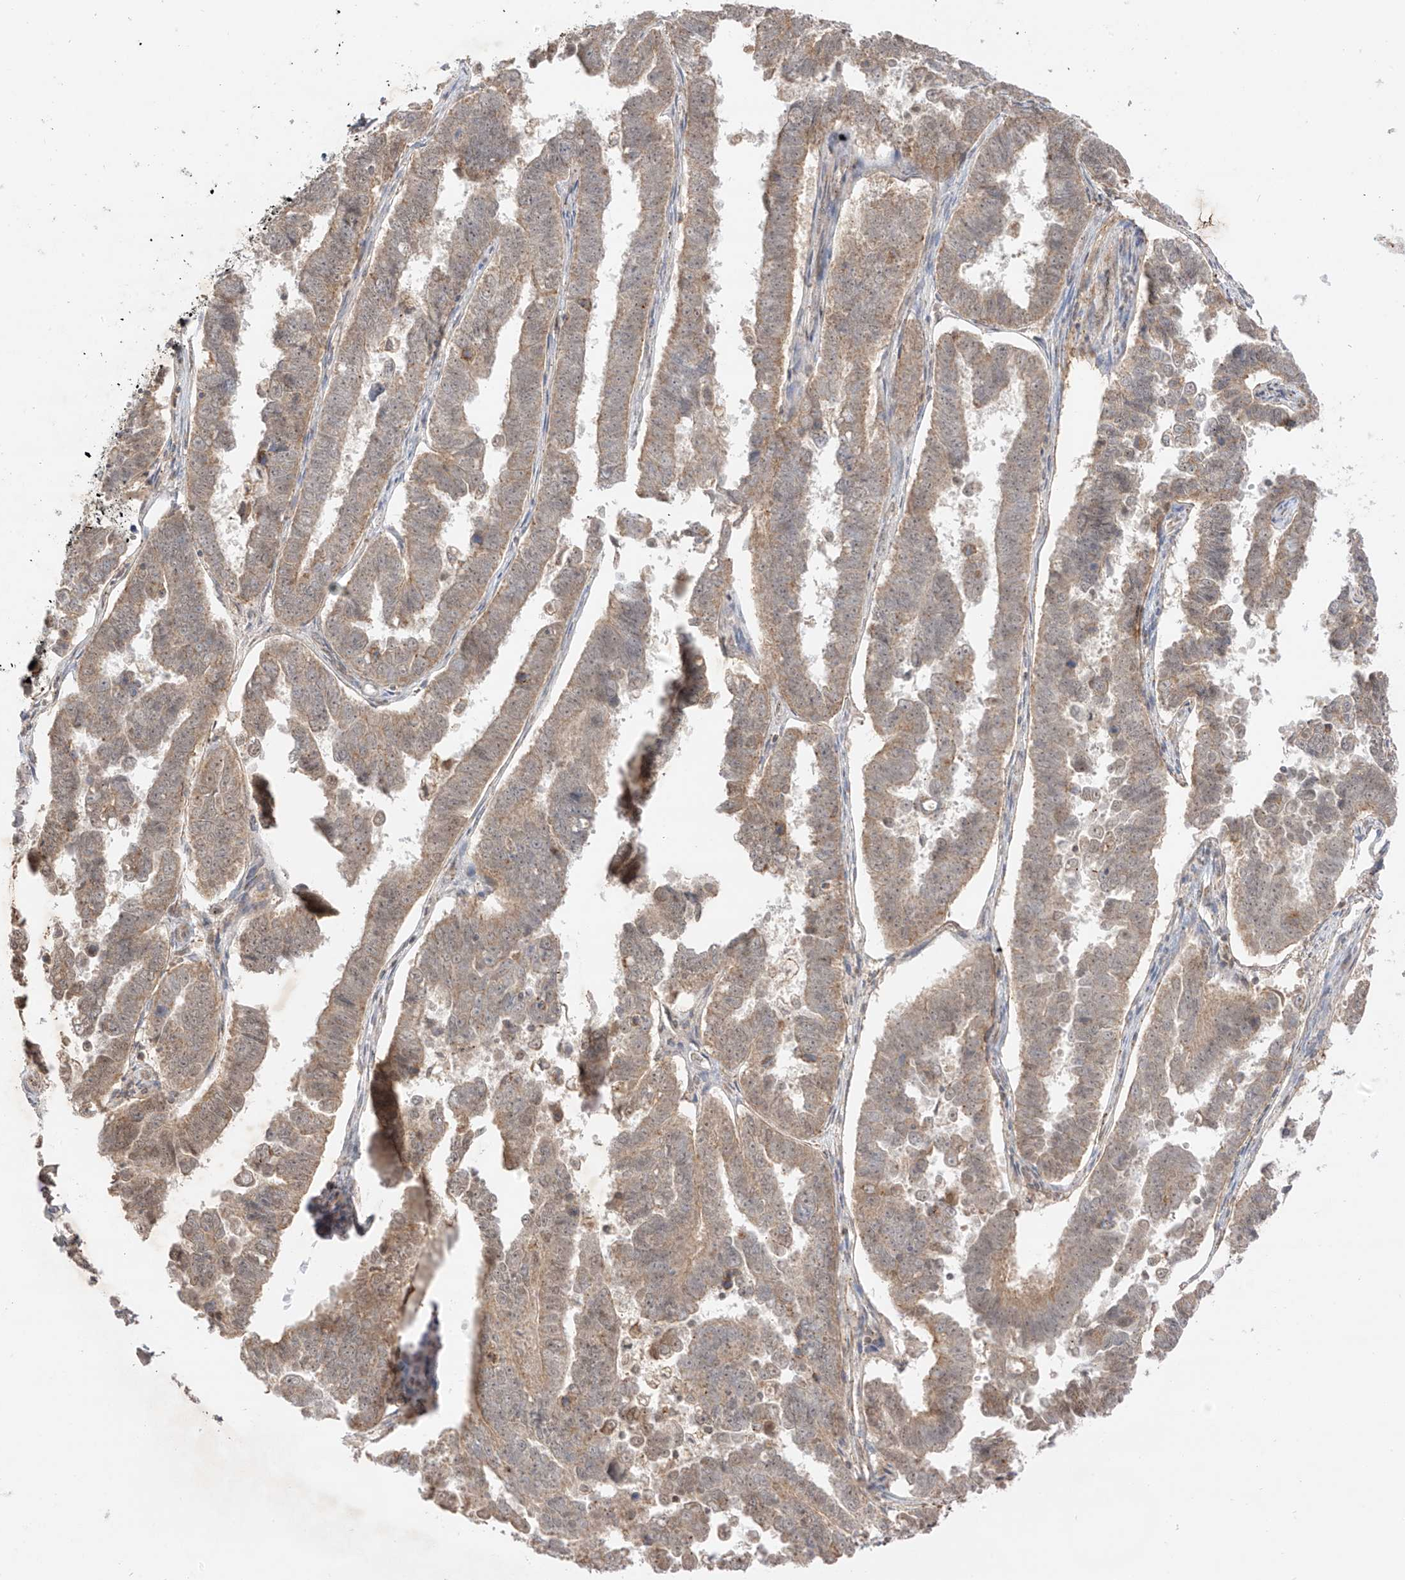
{"staining": {"intensity": "moderate", "quantity": "25%-75%", "location": "cytoplasmic/membranous"}, "tissue": "endometrial cancer", "cell_type": "Tumor cells", "image_type": "cancer", "snomed": [{"axis": "morphology", "description": "Adenocarcinoma, NOS"}, {"axis": "topography", "description": "Endometrium"}], "caption": "High-power microscopy captured an immunohistochemistry (IHC) photomicrograph of endometrial cancer, revealing moderate cytoplasmic/membranous staining in approximately 25%-75% of tumor cells. The protein is shown in brown color, while the nuclei are stained blue.", "gene": "N4BP3", "patient": {"sex": "female", "age": 75}}